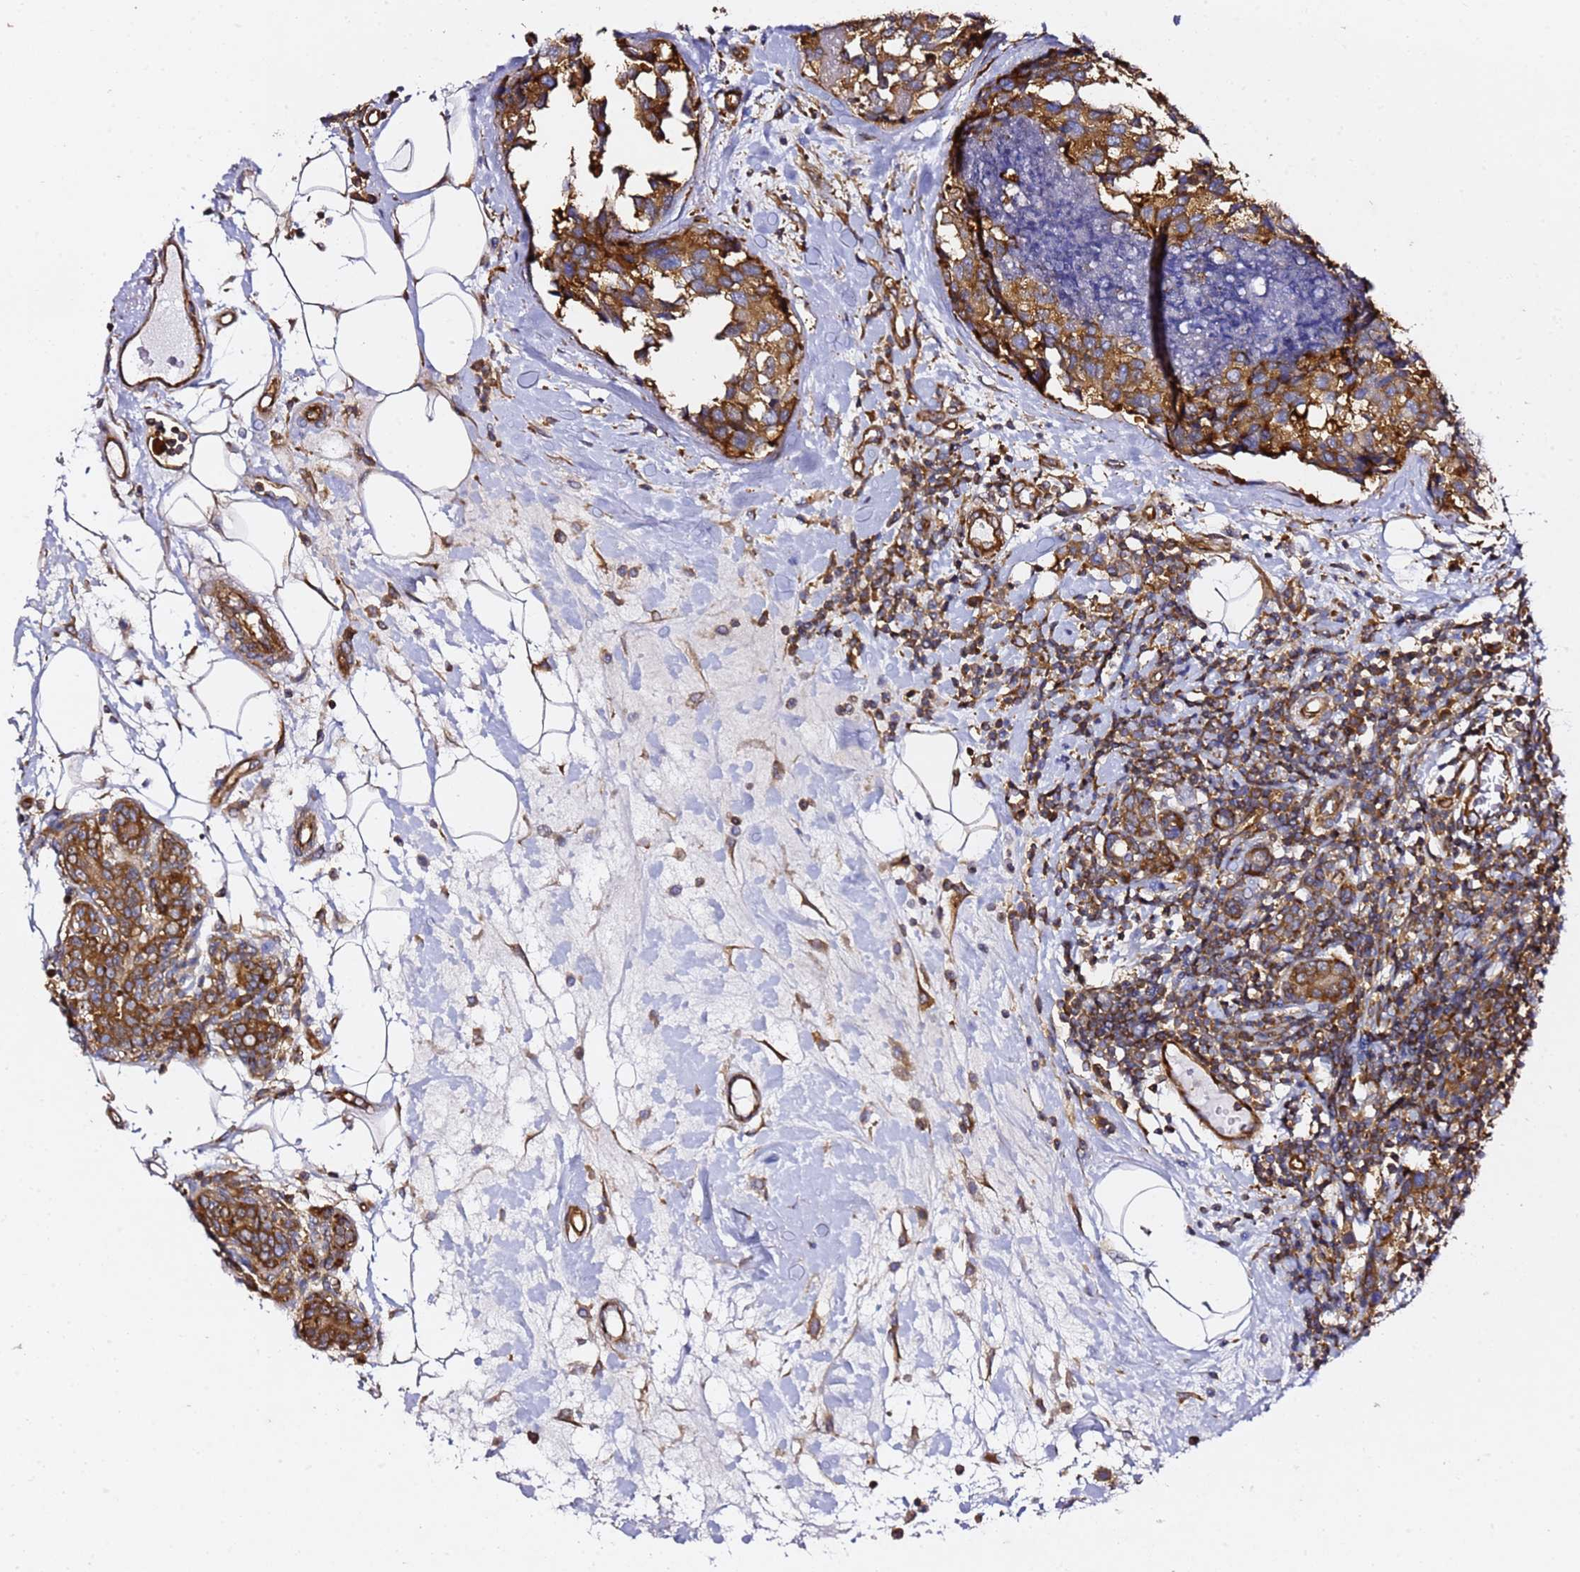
{"staining": {"intensity": "strong", "quantity": ">75%", "location": "cytoplasmic/membranous"}, "tissue": "breast cancer", "cell_type": "Tumor cells", "image_type": "cancer", "snomed": [{"axis": "morphology", "description": "Lobular carcinoma"}, {"axis": "topography", "description": "Breast"}], "caption": "About >75% of tumor cells in breast cancer (lobular carcinoma) reveal strong cytoplasmic/membranous protein positivity as visualized by brown immunohistochemical staining.", "gene": "TPST1", "patient": {"sex": "female", "age": 59}}